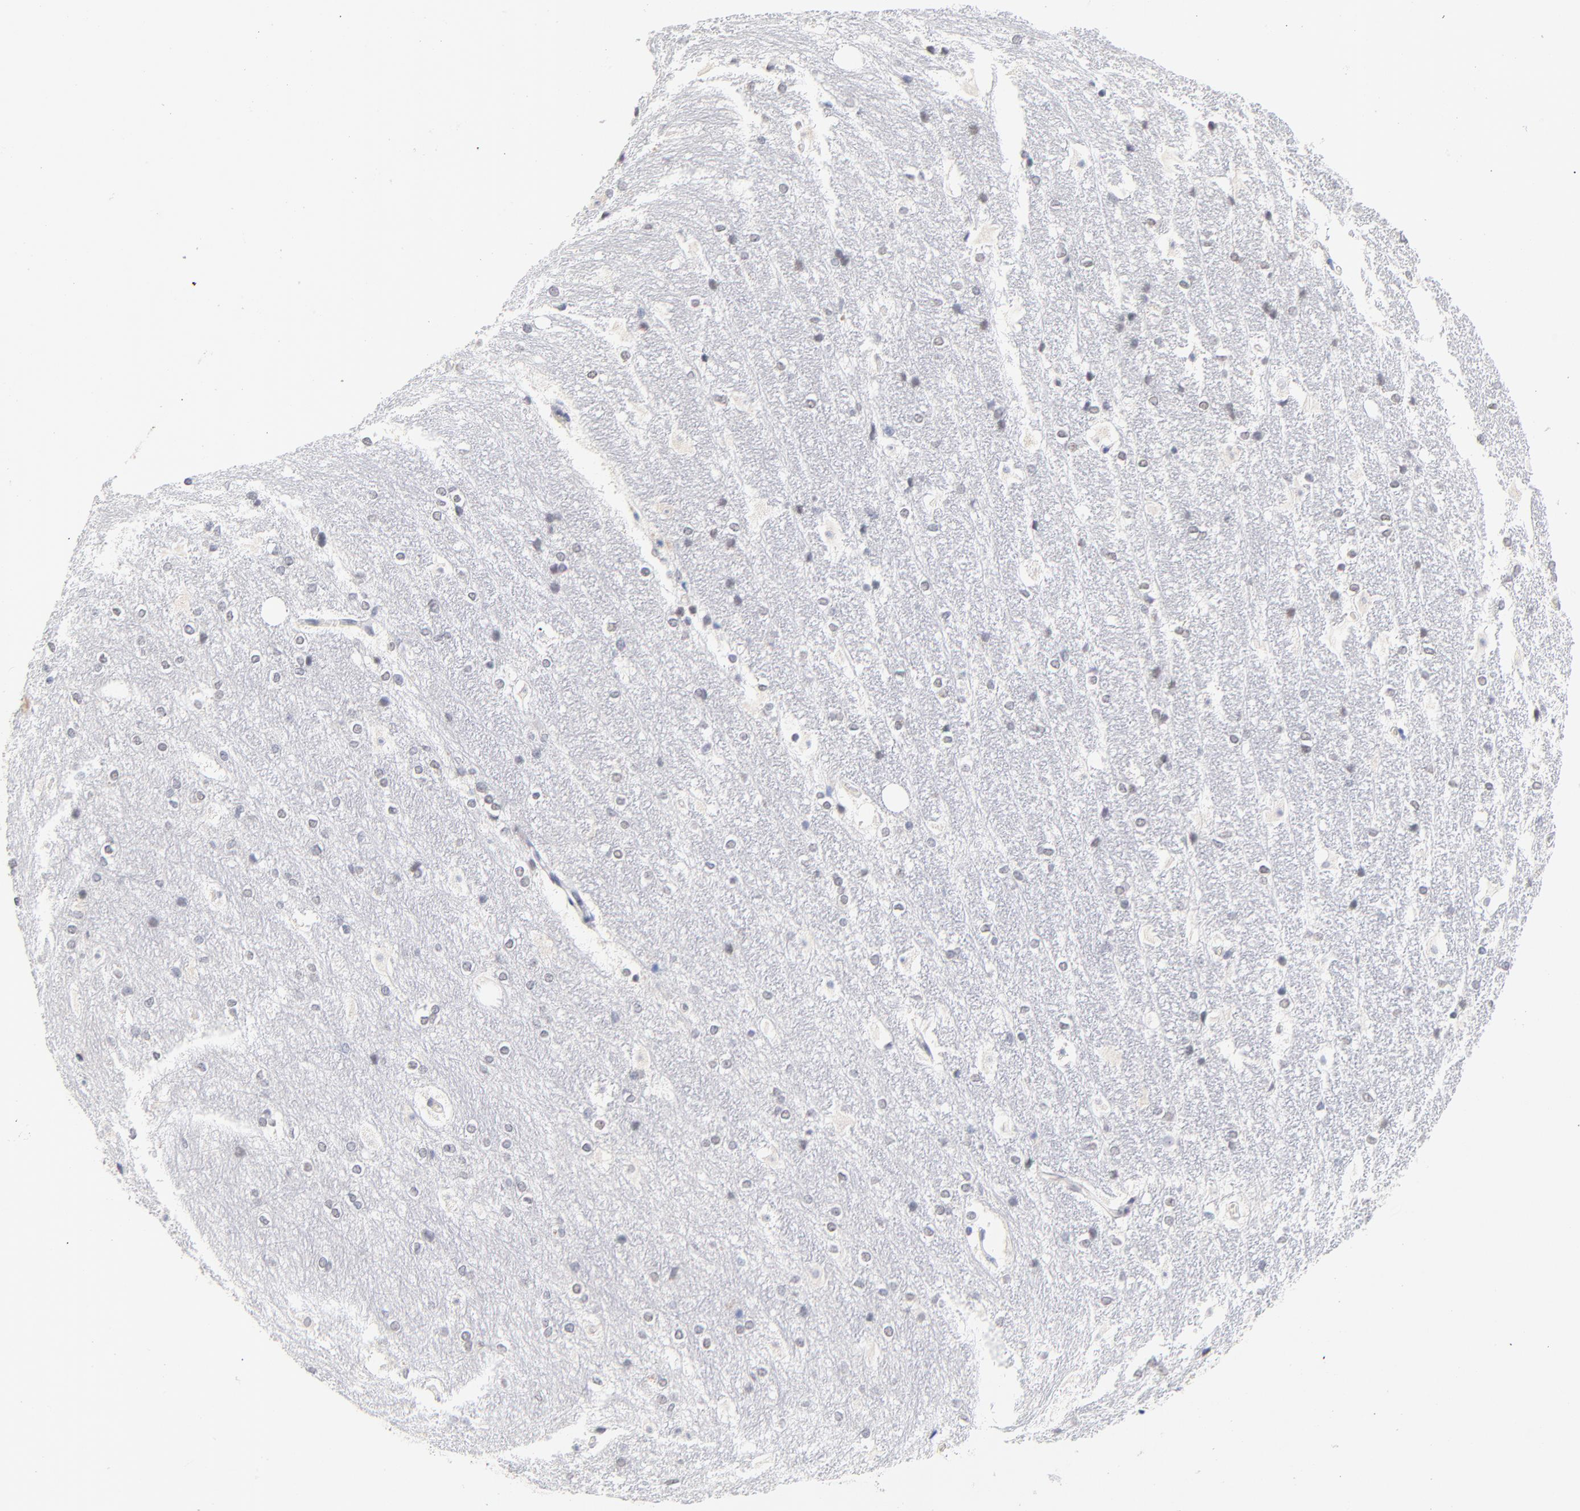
{"staining": {"intensity": "negative", "quantity": "none", "location": "none"}, "tissue": "hippocampus", "cell_type": "Glial cells", "image_type": "normal", "snomed": [{"axis": "morphology", "description": "Normal tissue, NOS"}, {"axis": "topography", "description": "Hippocampus"}], "caption": "Protein analysis of unremarkable hippocampus exhibits no significant staining in glial cells.", "gene": "ORC2", "patient": {"sex": "female", "age": 19}}